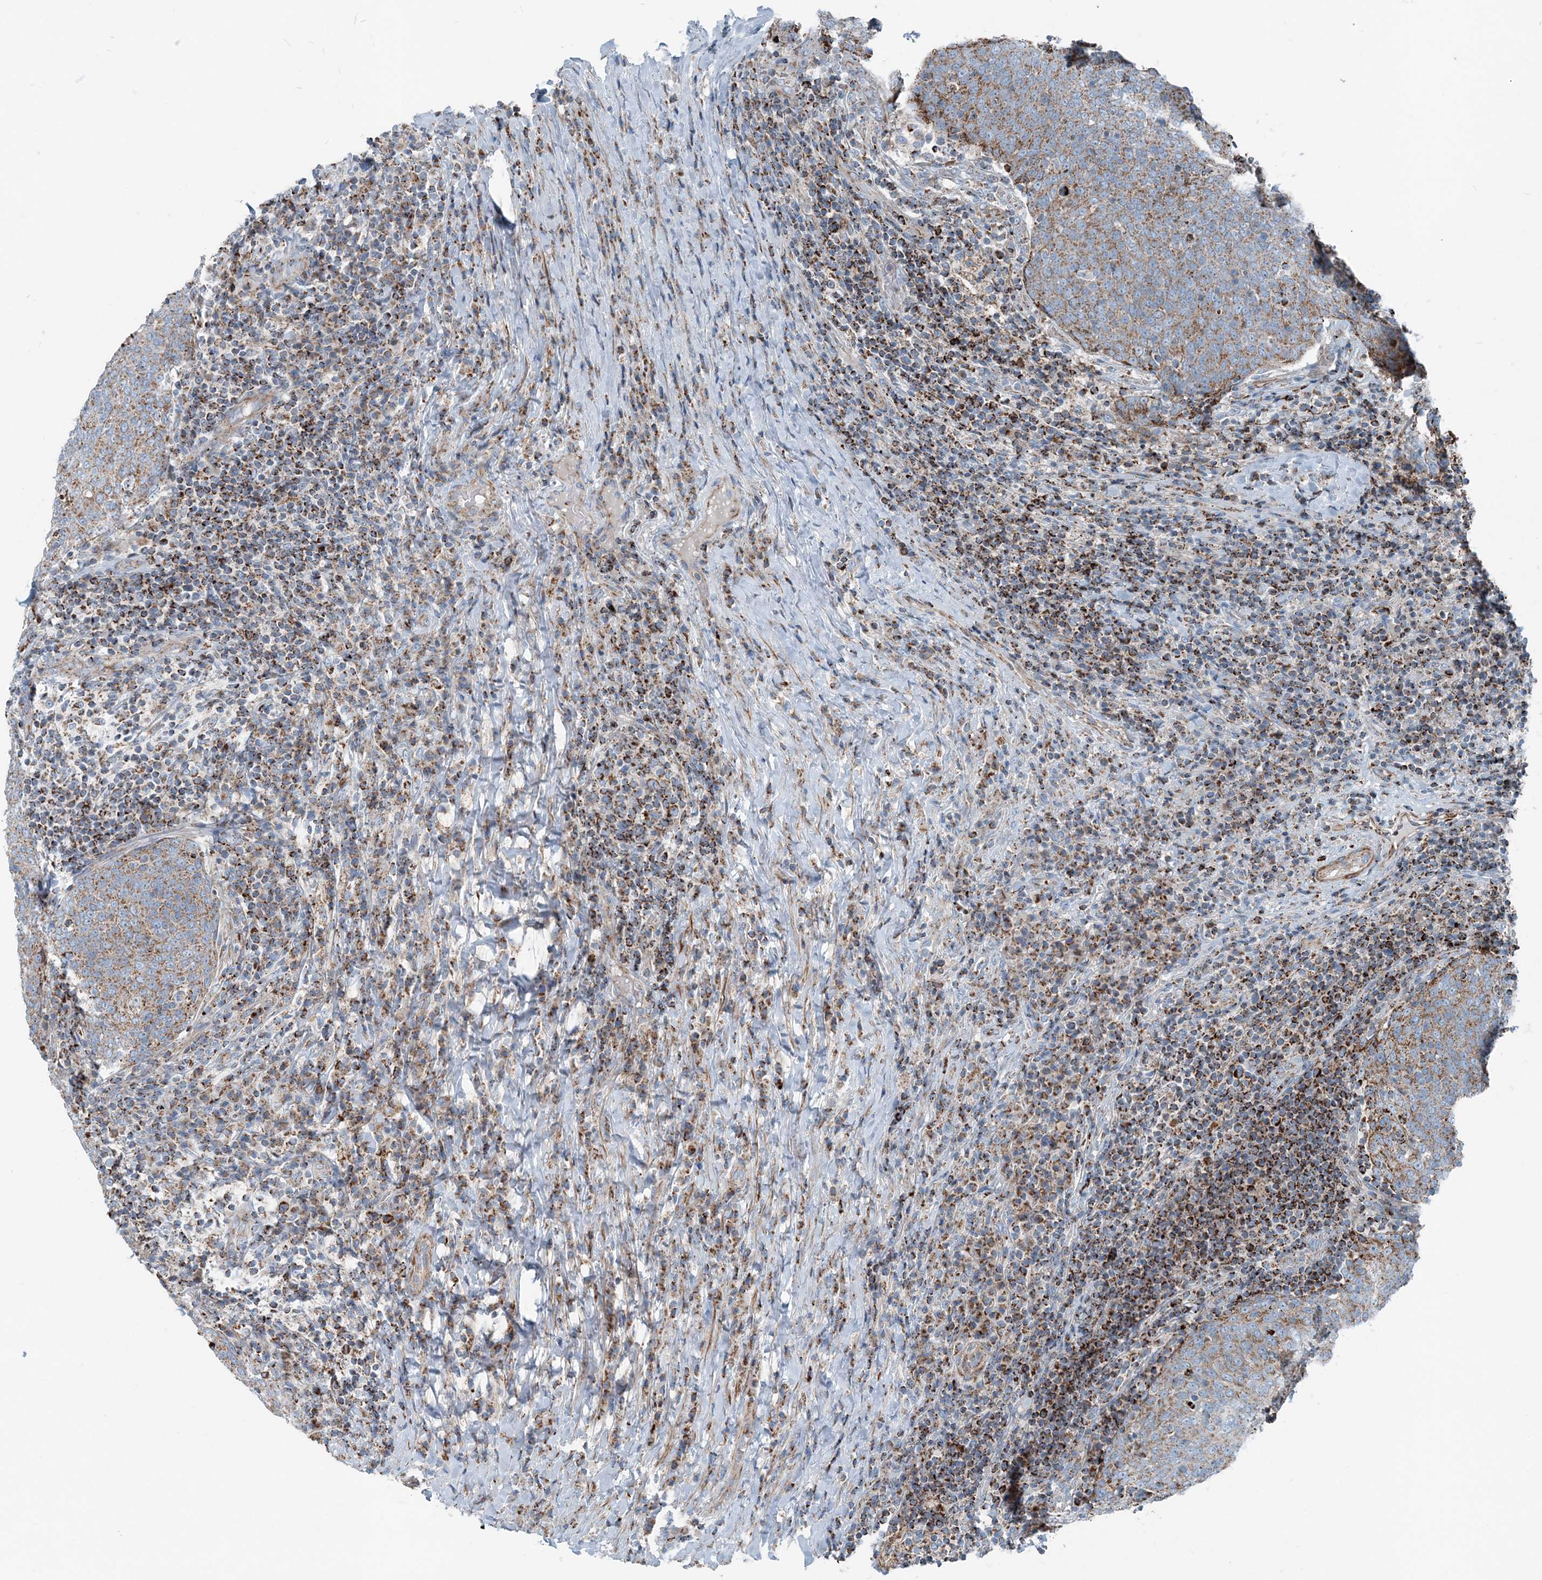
{"staining": {"intensity": "moderate", "quantity": ">75%", "location": "cytoplasmic/membranous"}, "tissue": "head and neck cancer", "cell_type": "Tumor cells", "image_type": "cancer", "snomed": [{"axis": "morphology", "description": "Squamous cell carcinoma, NOS"}, {"axis": "morphology", "description": "Squamous cell carcinoma, metastatic, NOS"}, {"axis": "topography", "description": "Lymph node"}, {"axis": "topography", "description": "Head-Neck"}], "caption": "There is medium levels of moderate cytoplasmic/membranous positivity in tumor cells of metastatic squamous cell carcinoma (head and neck), as demonstrated by immunohistochemical staining (brown color).", "gene": "INTU", "patient": {"sex": "male", "age": 62}}